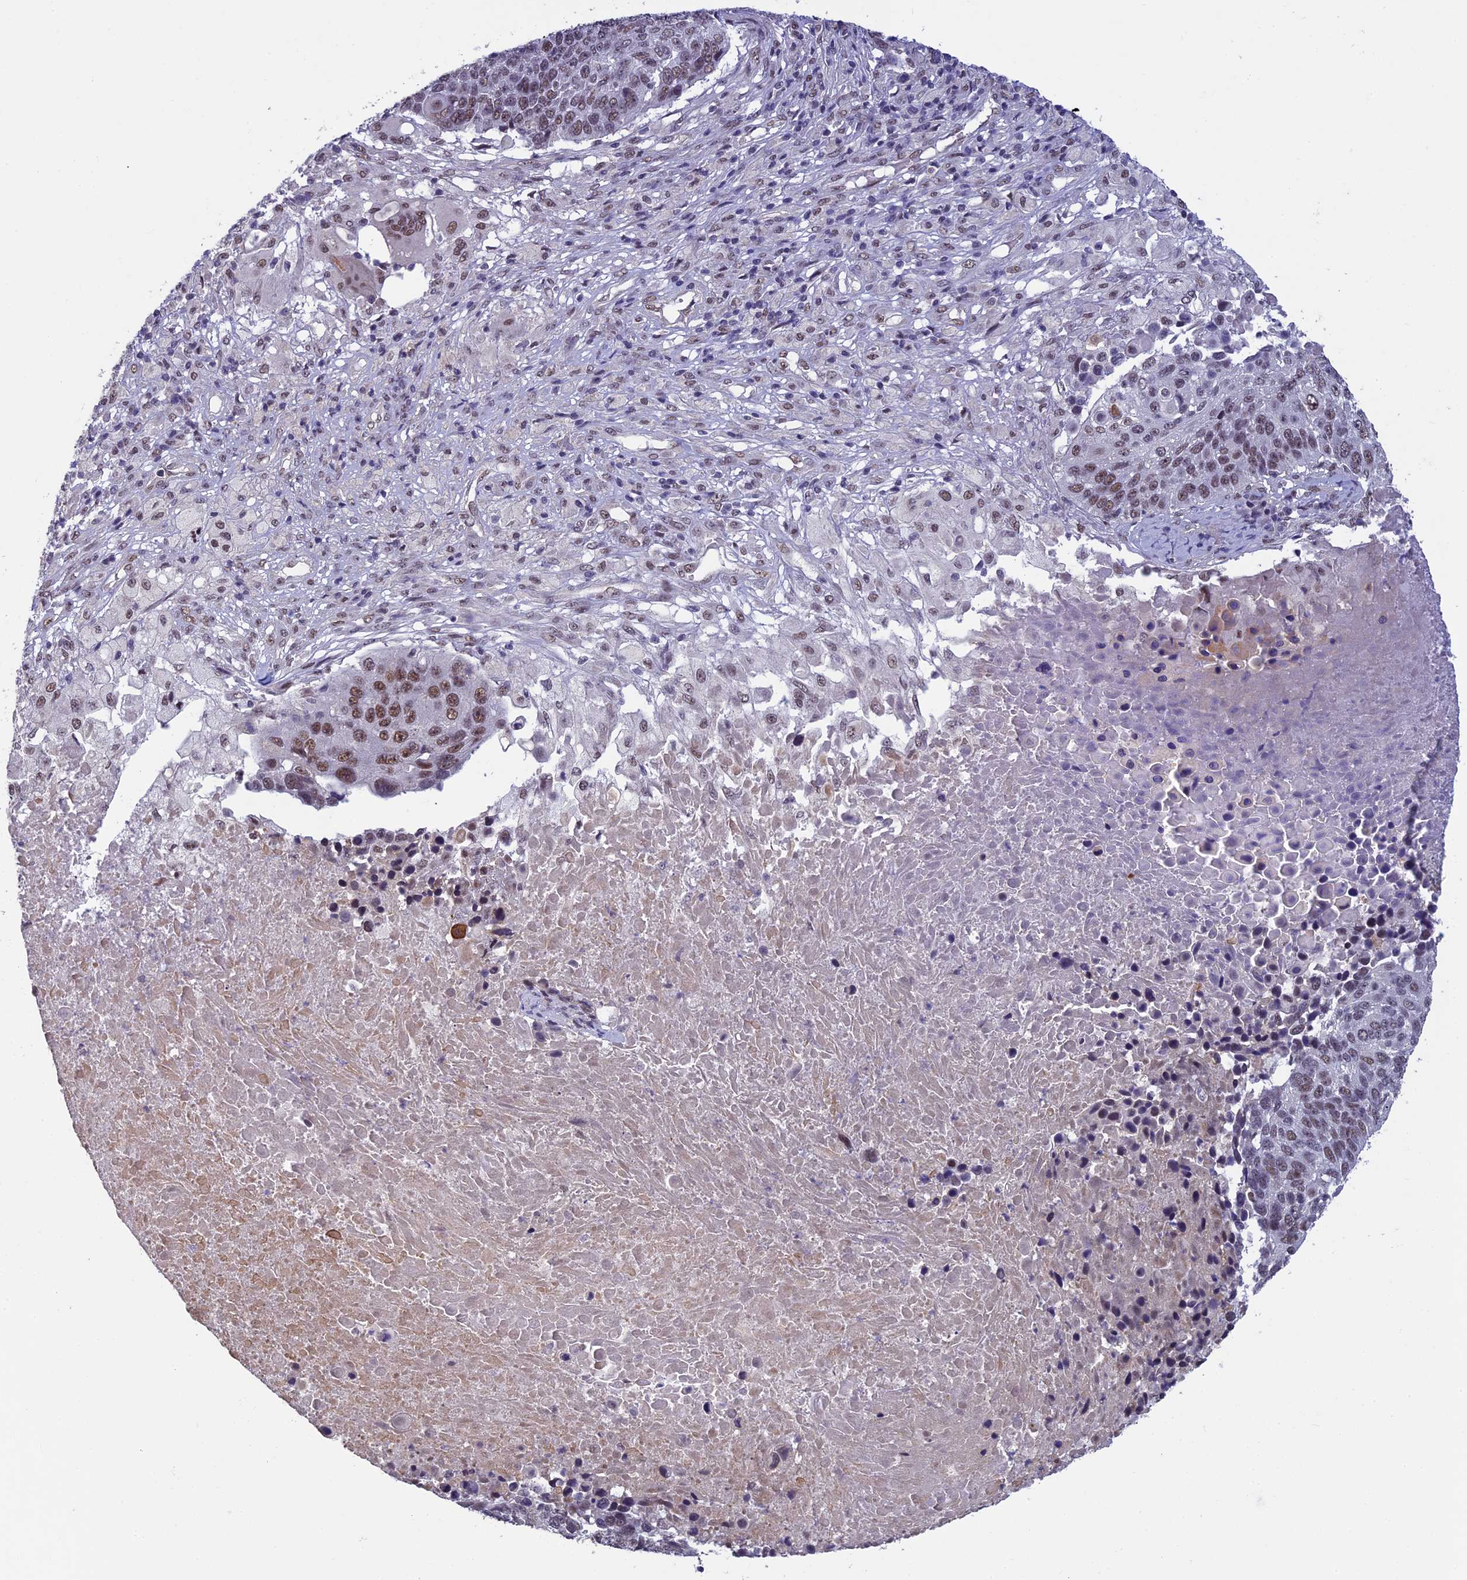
{"staining": {"intensity": "moderate", "quantity": ">75%", "location": "nuclear"}, "tissue": "lung cancer", "cell_type": "Tumor cells", "image_type": "cancer", "snomed": [{"axis": "morphology", "description": "Normal tissue, NOS"}, {"axis": "morphology", "description": "Squamous cell carcinoma, NOS"}, {"axis": "topography", "description": "Lymph node"}, {"axis": "topography", "description": "Lung"}], "caption": "Immunohistochemistry (IHC) of lung squamous cell carcinoma demonstrates medium levels of moderate nuclear positivity in about >75% of tumor cells.", "gene": "RNF40", "patient": {"sex": "male", "age": 66}}